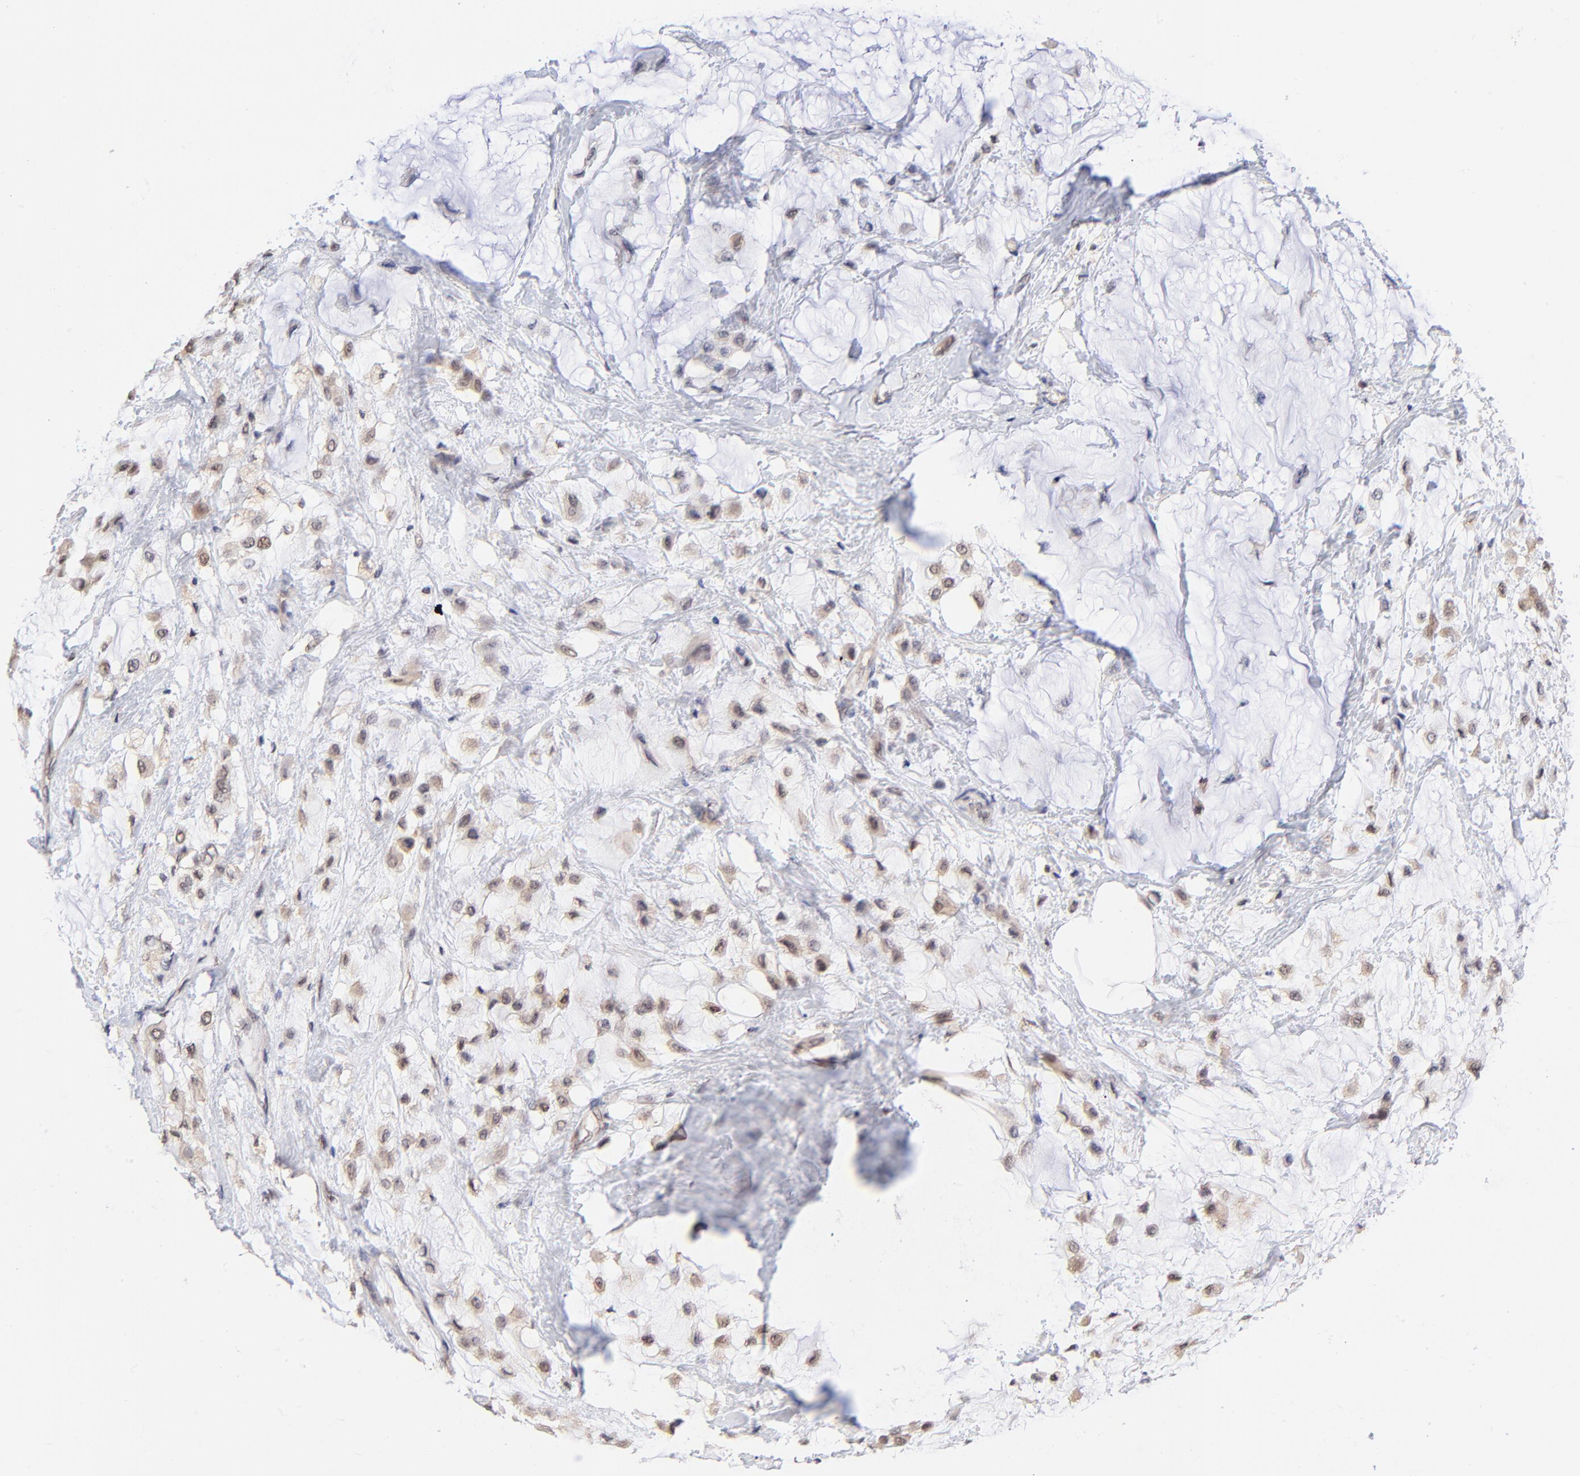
{"staining": {"intensity": "weak", "quantity": "<25%", "location": "cytoplasmic/membranous,nuclear"}, "tissue": "breast cancer", "cell_type": "Tumor cells", "image_type": "cancer", "snomed": [{"axis": "morphology", "description": "Lobular carcinoma"}, {"axis": "topography", "description": "Breast"}], "caption": "Protein analysis of breast cancer (lobular carcinoma) reveals no significant expression in tumor cells. (DAB (3,3'-diaminobenzidine) IHC with hematoxylin counter stain).", "gene": "TXNL1", "patient": {"sex": "female", "age": 85}}